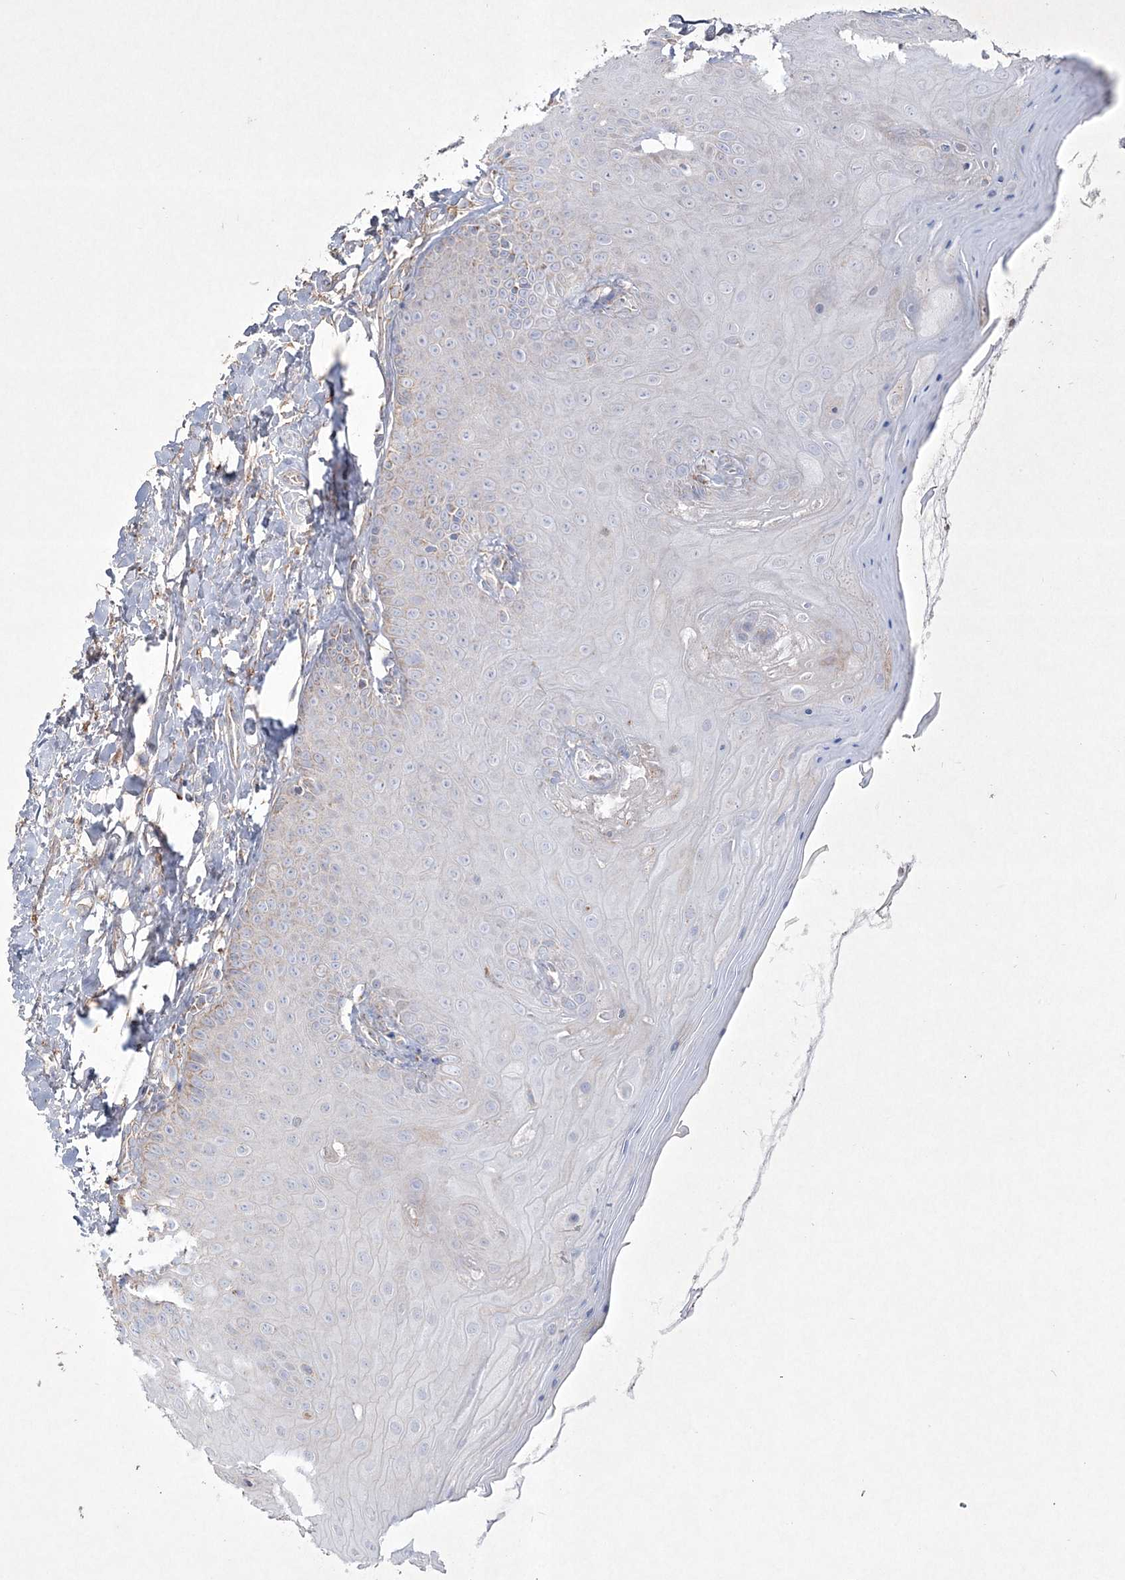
{"staining": {"intensity": "negative", "quantity": "none", "location": "none"}, "tissue": "oral mucosa", "cell_type": "Squamous epithelial cells", "image_type": "normal", "snomed": [{"axis": "morphology", "description": "Normal tissue, NOS"}, {"axis": "topography", "description": "Oral tissue"}], "caption": "Squamous epithelial cells are negative for brown protein staining in unremarkable oral mucosa.", "gene": "RICTOR", "patient": {"sex": "female", "age": 31}}